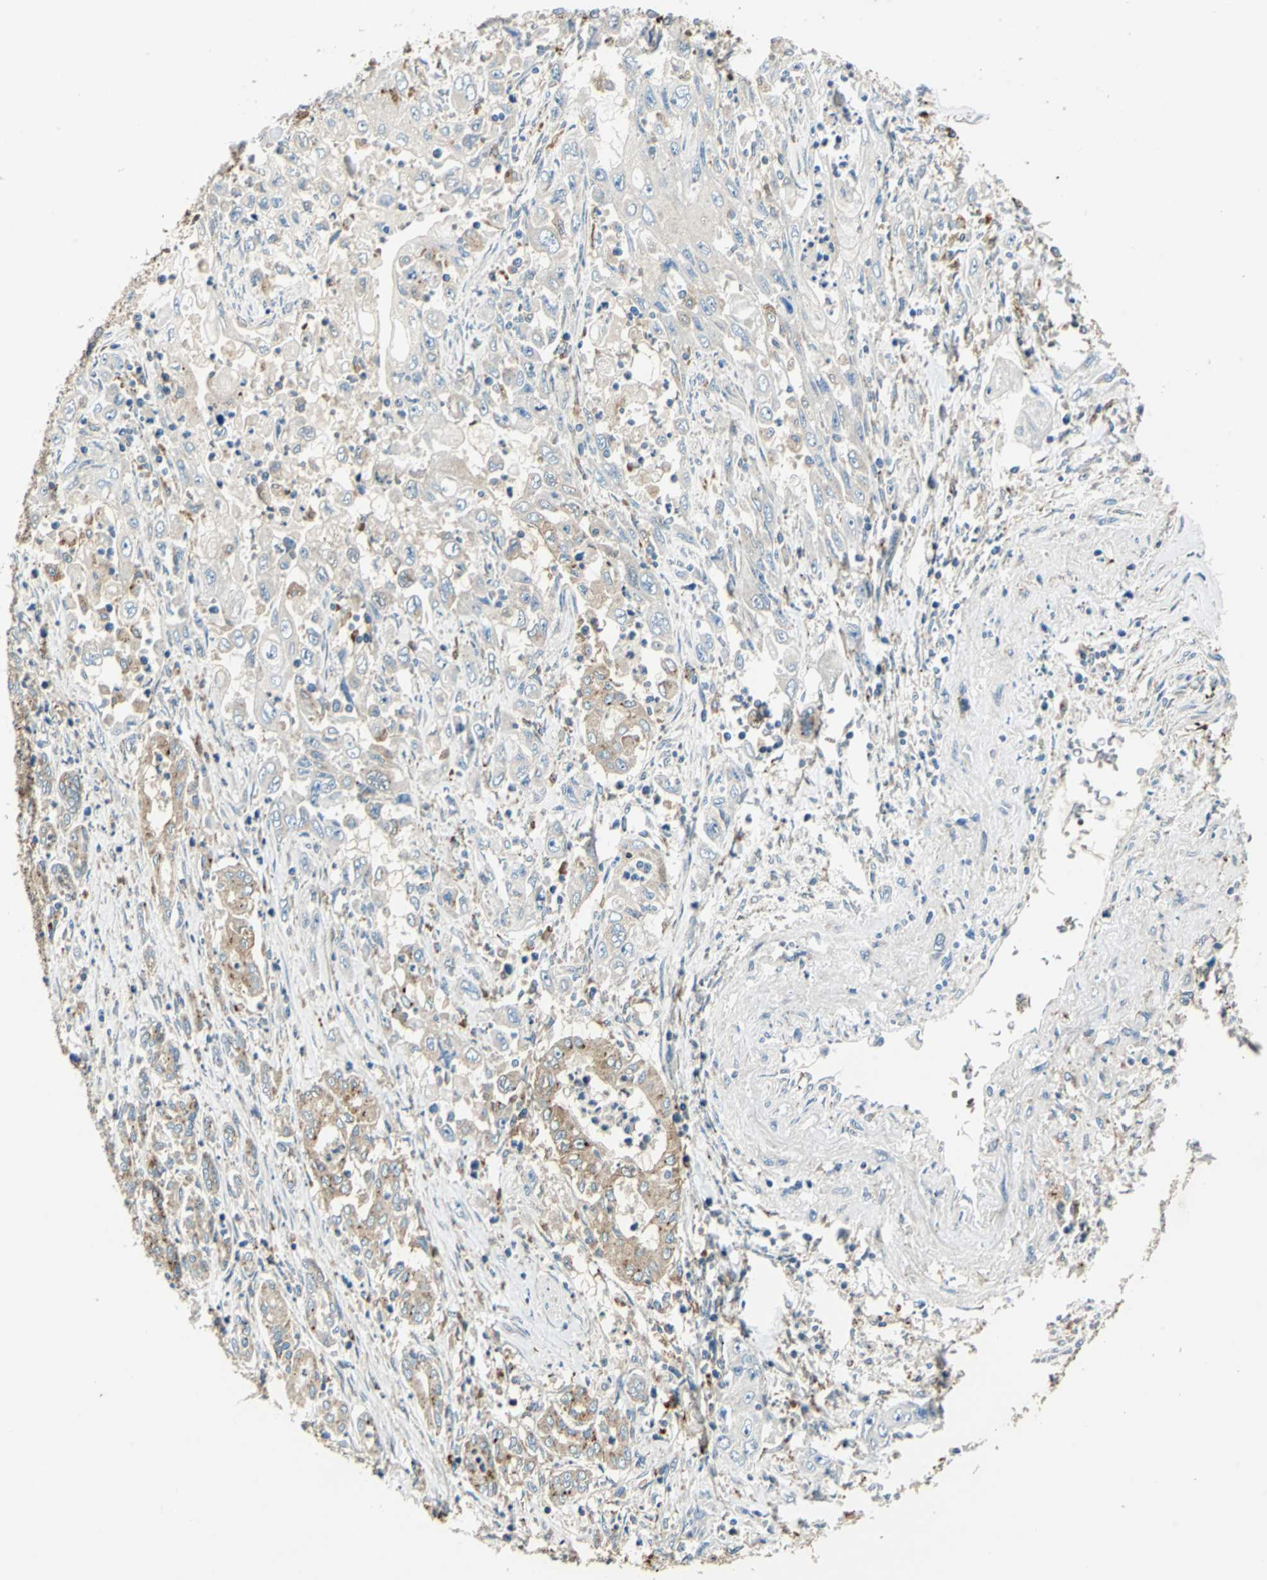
{"staining": {"intensity": "weak", "quantity": ">75%", "location": "cytoplasmic/membranous"}, "tissue": "pancreatic cancer", "cell_type": "Tumor cells", "image_type": "cancer", "snomed": [{"axis": "morphology", "description": "Adenocarcinoma, NOS"}, {"axis": "topography", "description": "Pancreas"}], "caption": "Adenocarcinoma (pancreatic) stained with immunohistochemistry (IHC) reveals weak cytoplasmic/membranous staining in about >75% of tumor cells.", "gene": "NIT1", "patient": {"sex": "male", "age": 70}}